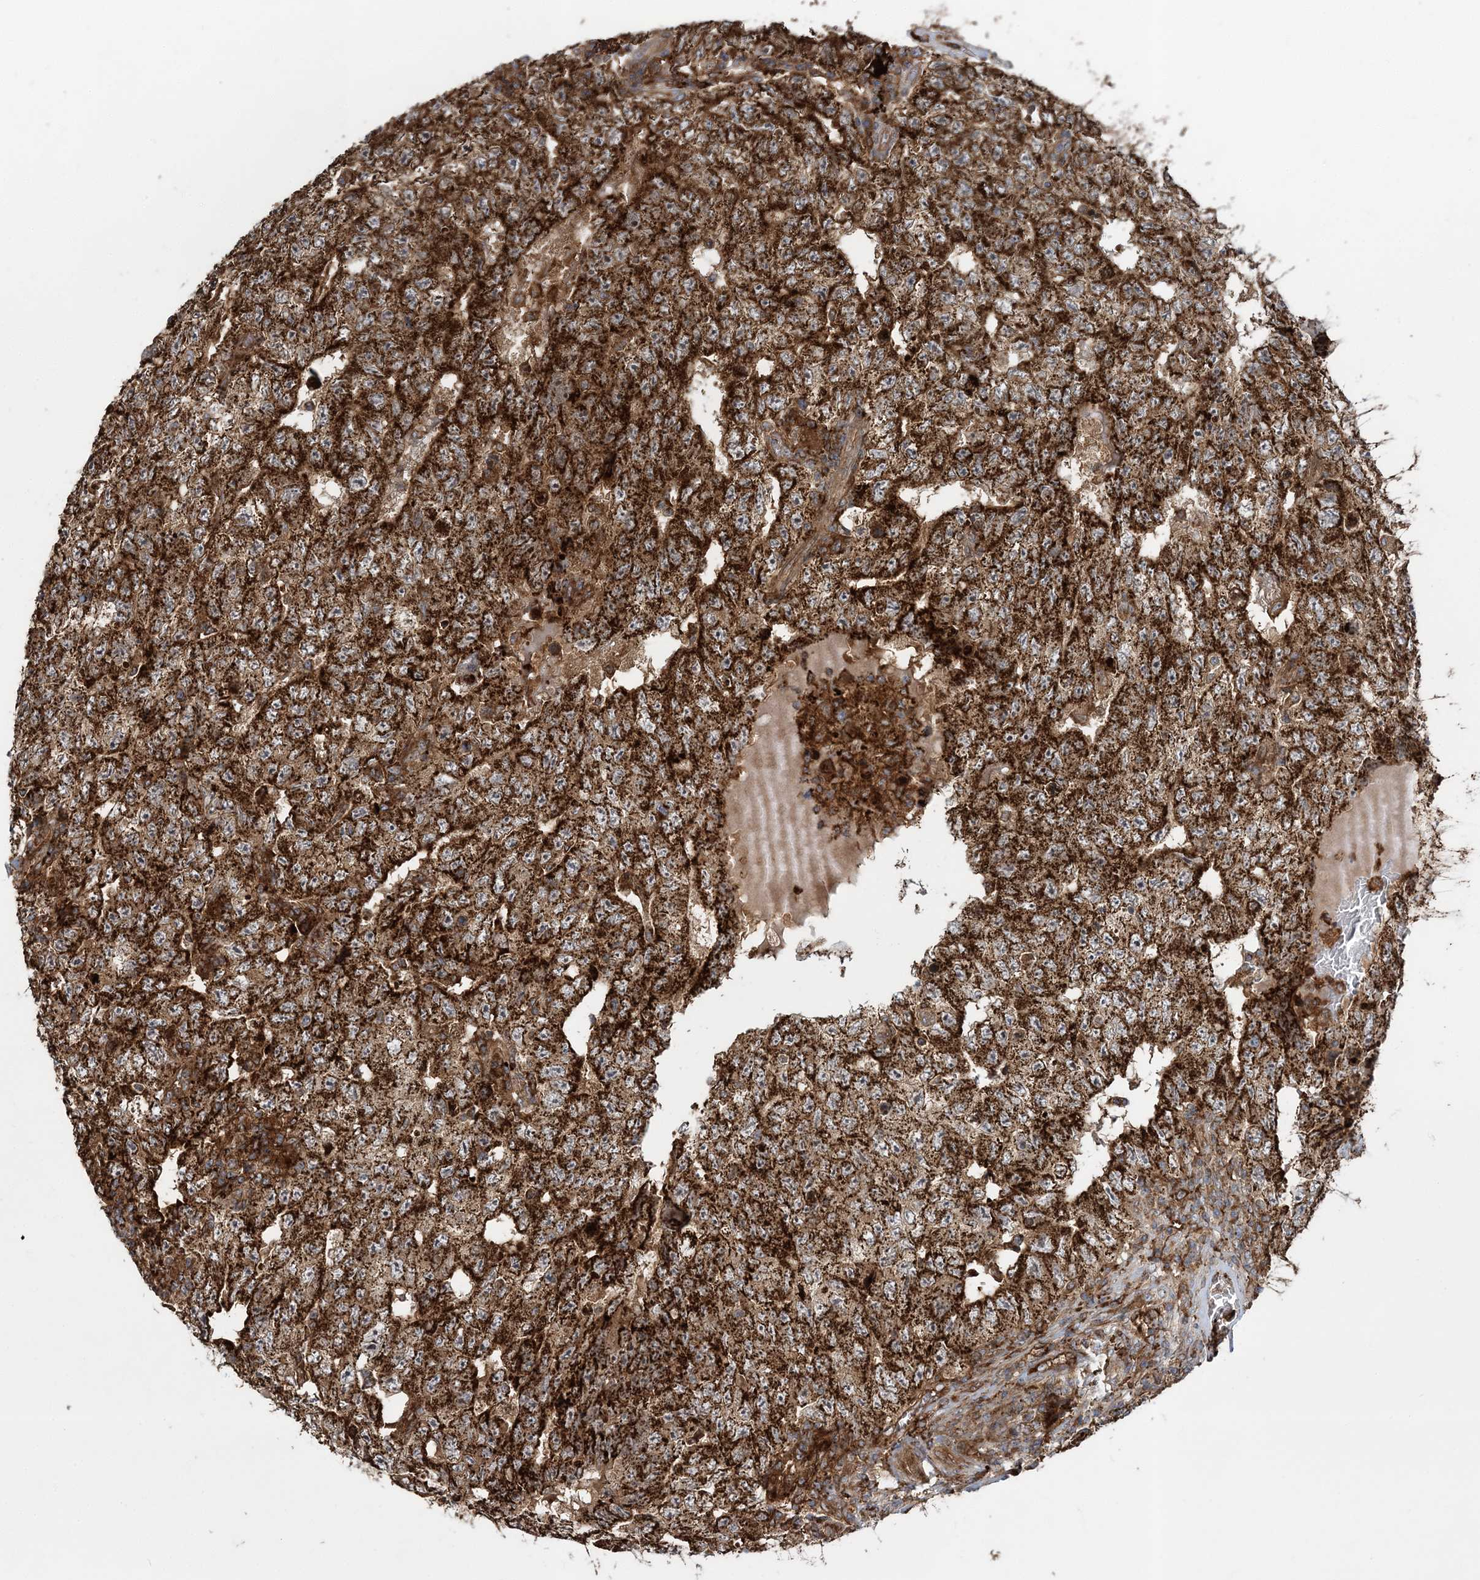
{"staining": {"intensity": "strong", "quantity": ">75%", "location": "cytoplasmic/membranous"}, "tissue": "testis cancer", "cell_type": "Tumor cells", "image_type": "cancer", "snomed": [{"axis": "morphology", "description": "Carcinoma, Embryonal, NOS"}, {"axis": "topography", "description": "Testis"}], "caption": "Human testis cancer stained for a protein (brown) demonstrates strong cytoplasmic/membranous positive staining in about >75% of tumor cells.", "gene": "LRPPRC", "patient": {"sex": "male", "age": 26}}